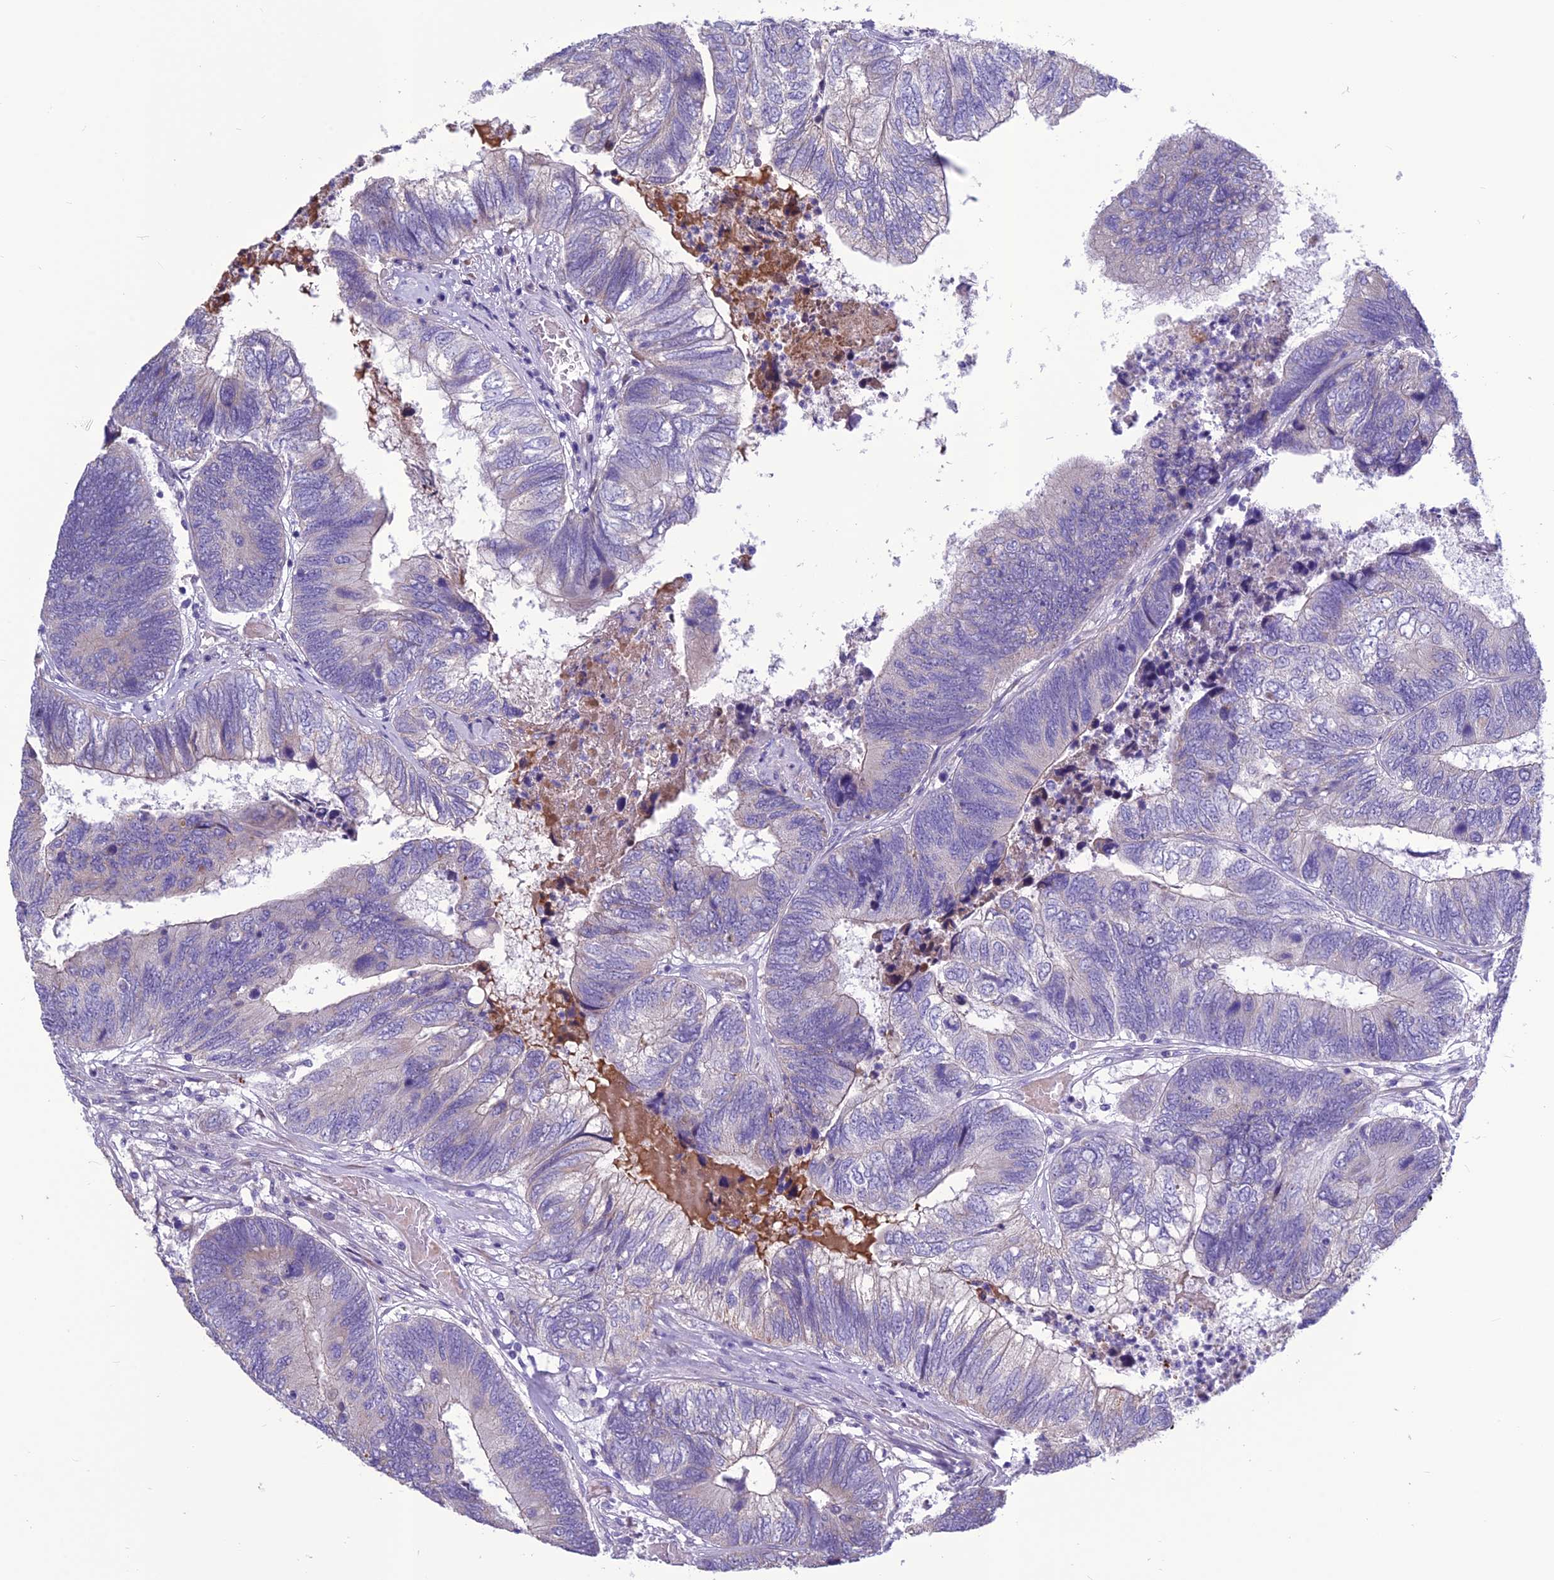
{"staining": {"intensity": "negative", "quantity": "none", "location": "none"}, "tissue": "colorectal cancer", "cell_type": "Tumor cells", "image_type": "cancer", "snomed": [{"axis": "morphology", "description": "Adenocarcinoma, NOS"}, {"axis": "topography", "description": "Colon"}], "caption": "Immunohistochemical staining of human colorectal cancer (adenocarcinoma) displays no significant positivity in tumor cells.", "gene": "BHMT2", "patient": {"sex": "female", "age": 67}}